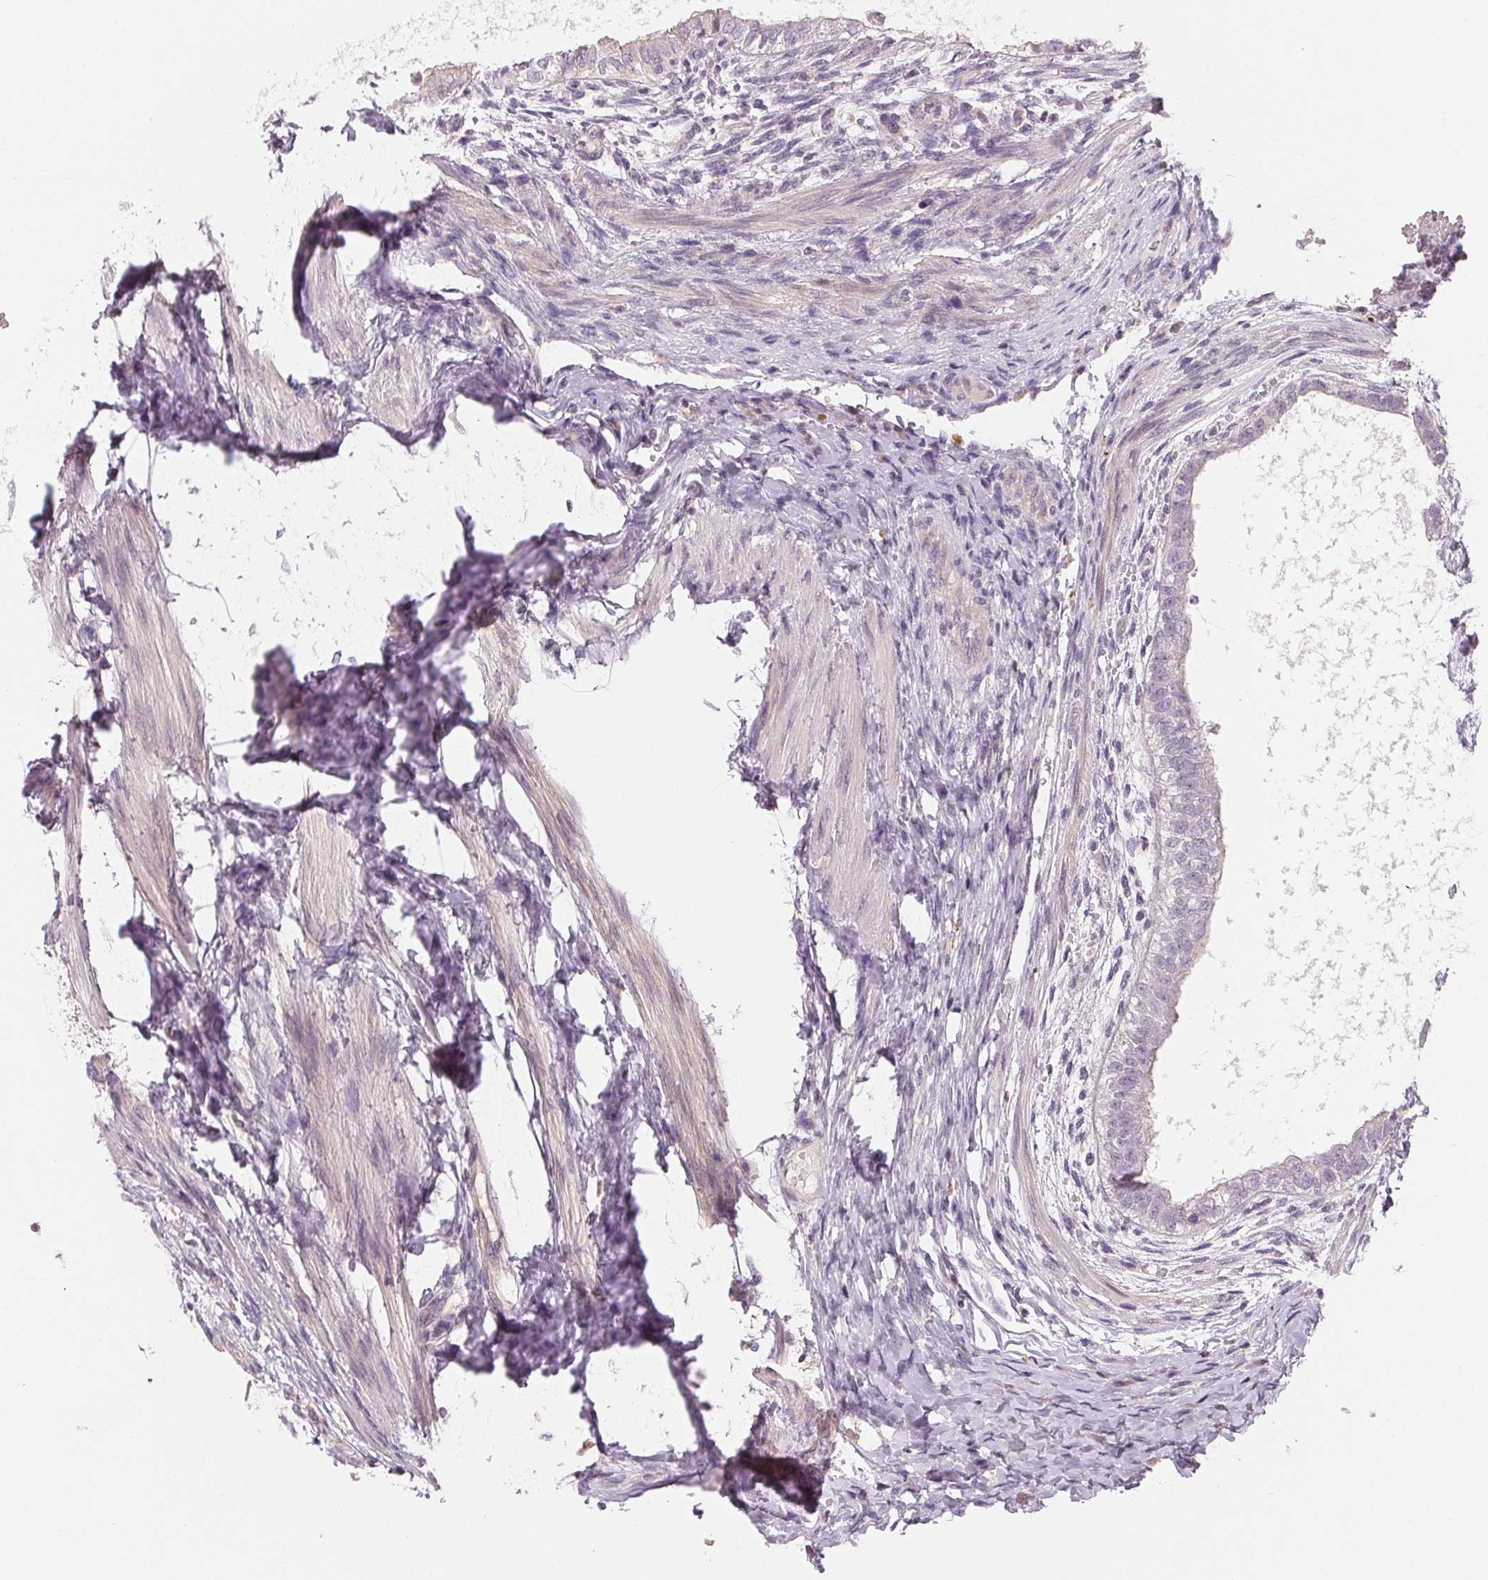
{"staining": {"intensity": "weak", "quantity": "<25%", "location": "cytoplasmic/membranous"}, "tissue": "testis cancer", "cell_type": "Tumor cells", "image_type": "cancer", "snomed": [{"axis": "morphology", "description": "Carcinoma, Embryonal, NOS"}, {"axis": "topography", "description": "Testis"}], "caption": "Embryonal carcinoma (testis) was stained to show a protein in brown. There is no significant expression in tumor cells. (Stains: DAB immunohistochemistry (IHC) with hematoxylin counter stain, Microscopy: brightfield microscopy at high magnification).", "gene": "AQP8", "patient": {"sex": "male", "age": 26}}